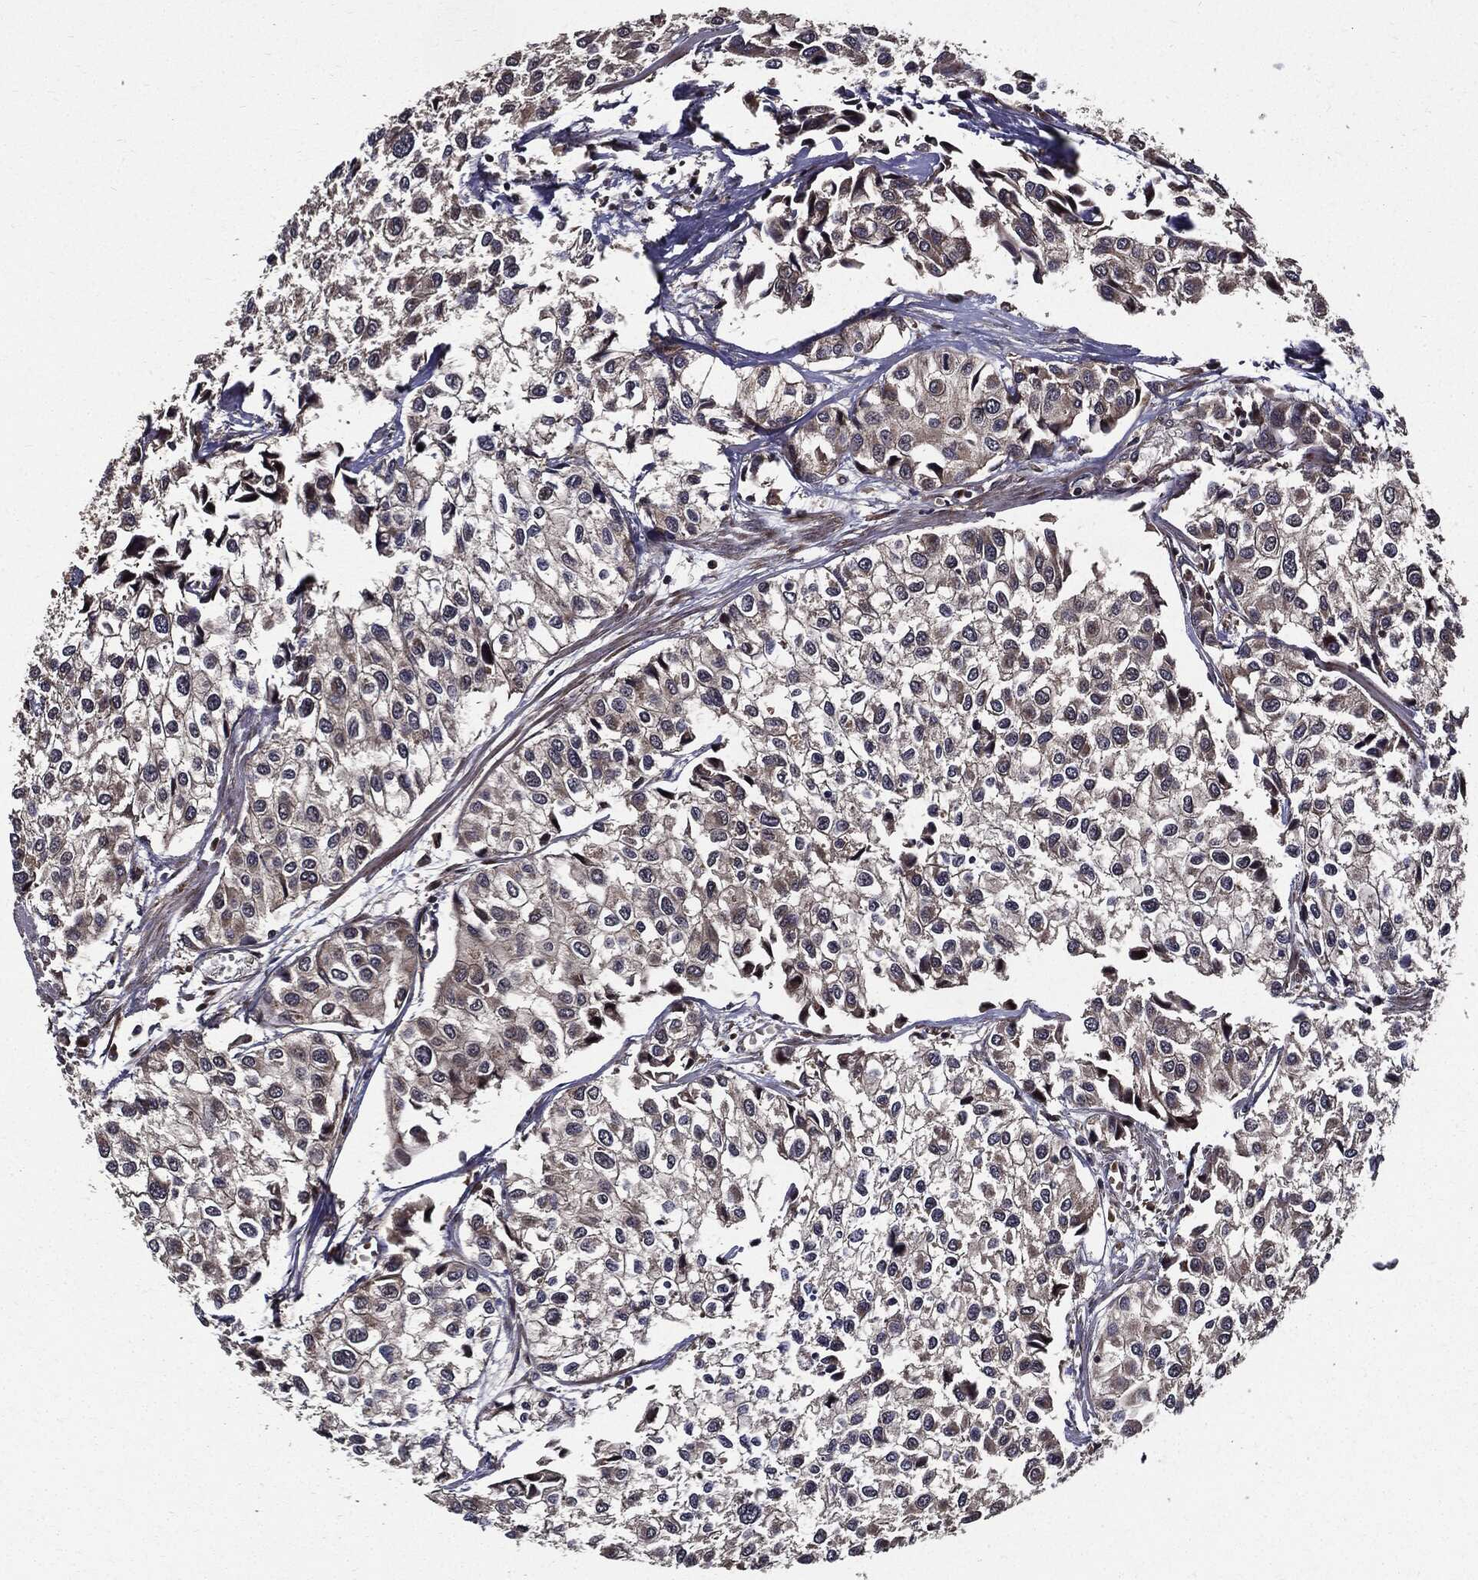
{"staining": {"intensity": "negative", "quantity": "none", "location": "none"}, "tissue": "urothelial cancer", "cell_type": "Tumor cells", "image_type": "cancer", "snomed": [{"axis": "morphology", "description": "Urothelial carcinoma, High grade"}, {"axis": "topography", "description": "Urinary bladder"}], "caption": "A micrograph of human urothelial cancer is negative for staining in tumor cells.", "gene": "HTT", "patient": {"sex": "male", "age": 73}}